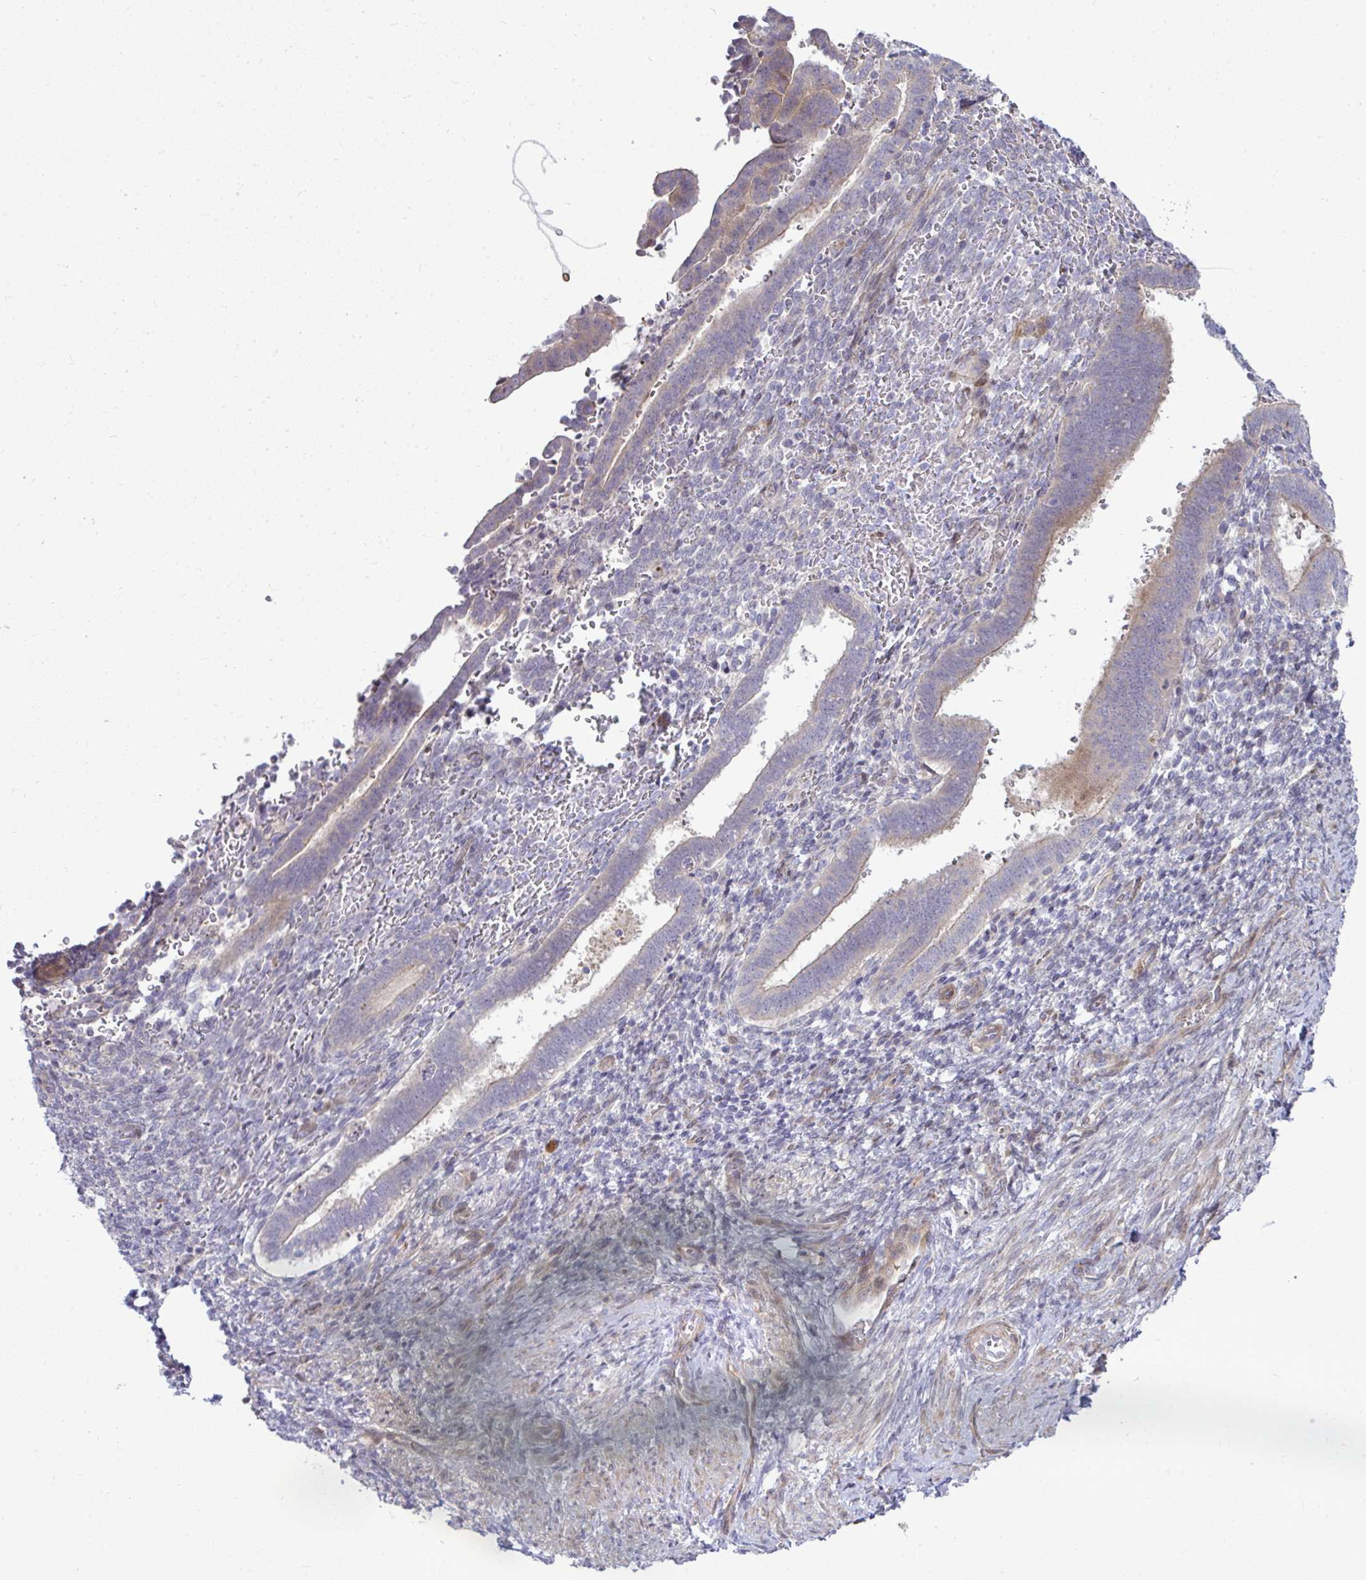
{"staining": {"intensity": "negative", "quantity": "none", "location": "none"}, "tissue": "endometrium", "cell_type": "Cells in endometrial stroma", "image_type": "normal", "snomed": [{"axis": "morphology", "description": "Normal tissue, NOS"}, {"axis": "topography", "description": "Endometrium"}], "caption": "An immunohistochemistry micrograph of benign endometrium is shown. There is no staining in cells in endometrial stroma of endometrium.", "gene": "ZSCAN9", "patient": {"sex": "female", "age": 34}}